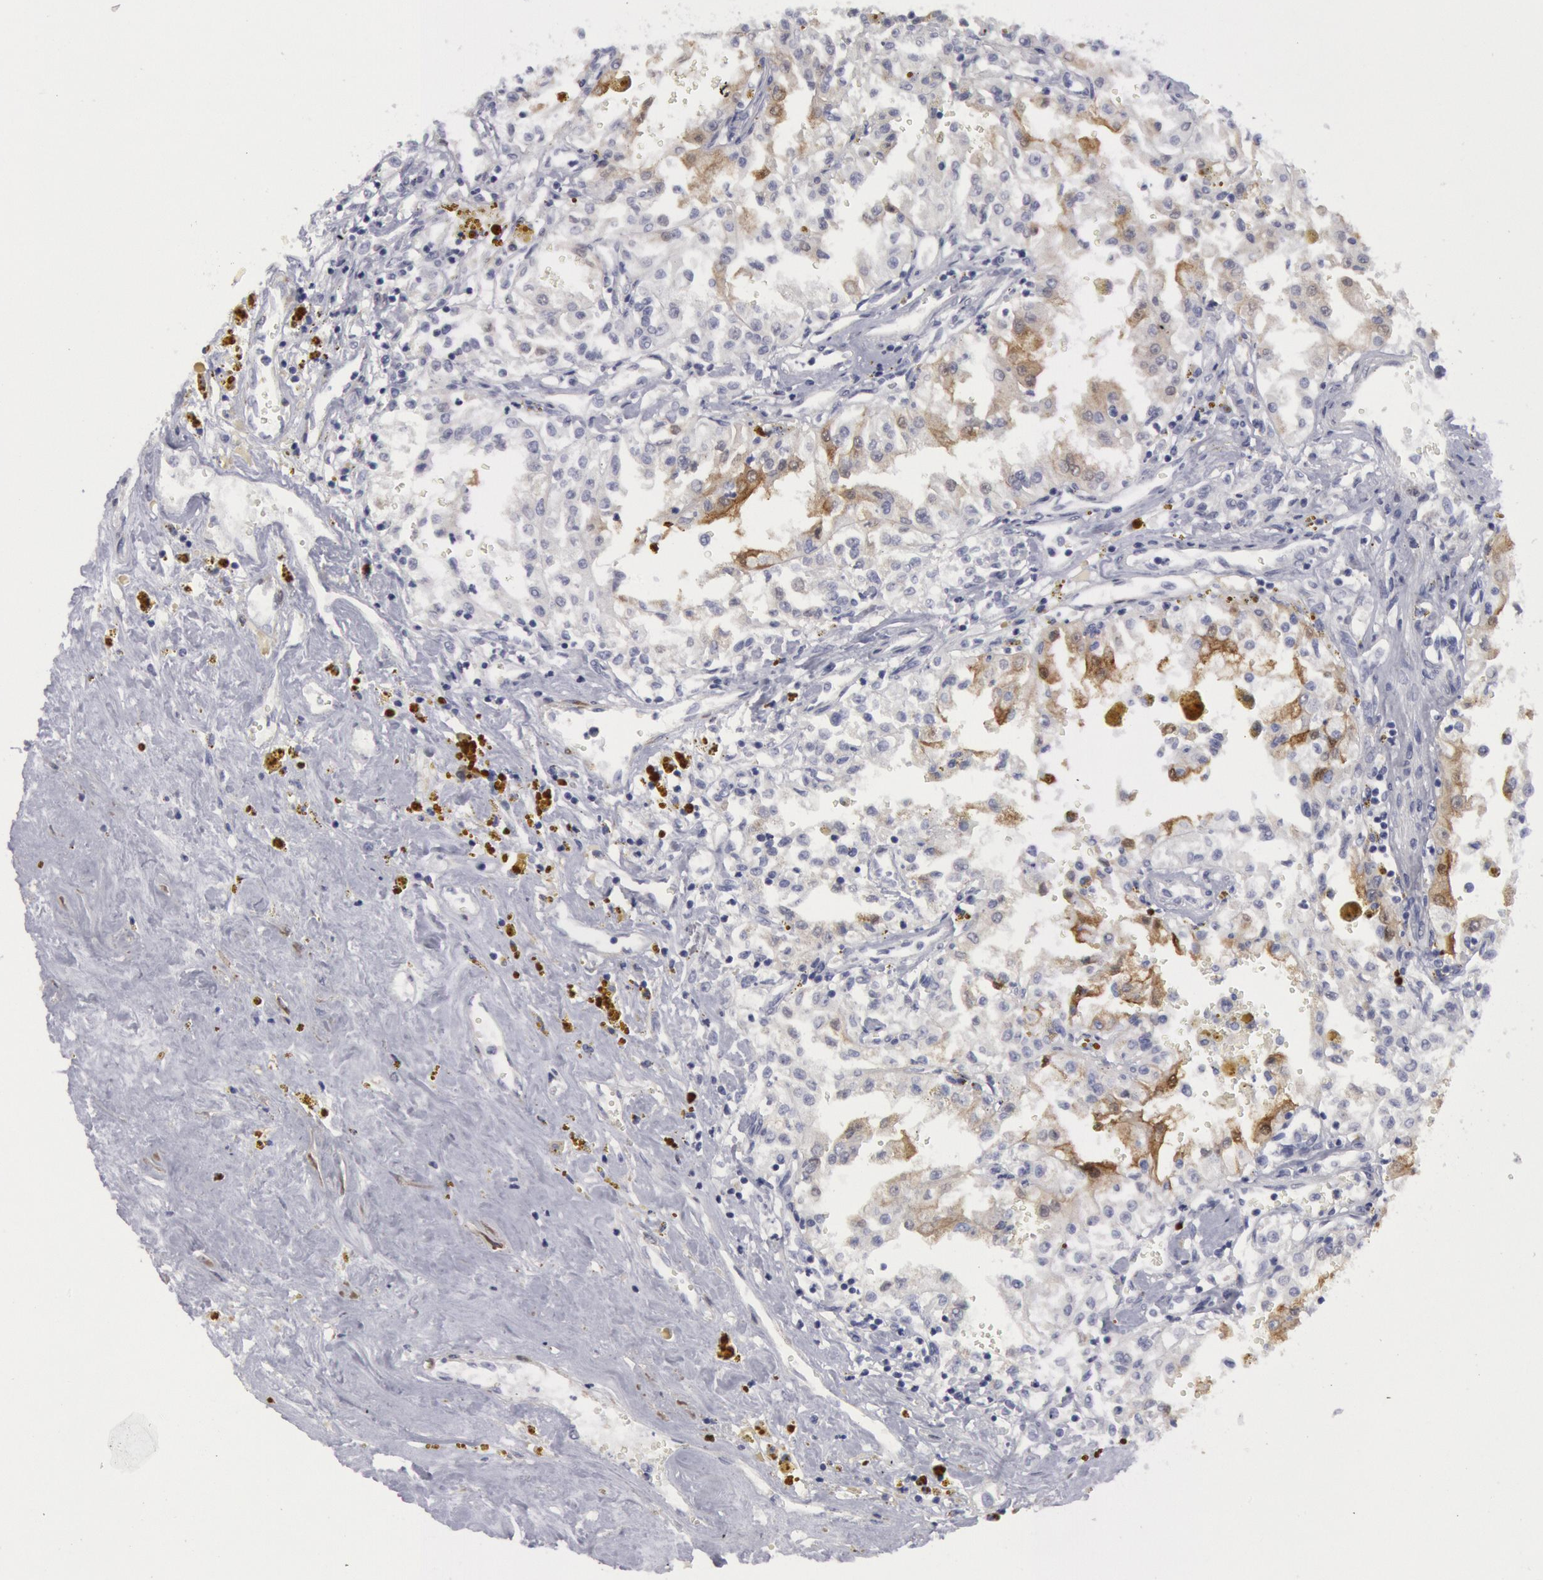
{"staining": {"intensity": "weak", "quantity": "<25%", "location": "cytoplasmic/membranous"}, "tissue": "renal cancer", "cell_type": "Tumor cells", "image_type": "cancer", "snomed": [{"axis": "morphology", "description": "Adenocarcinoma, NOS"}, {"axis": "topography", "description": "Kidney"}], "caption": "Tumor cells are negative for brown protein staining in renal cancer.", "gene": "FHL1", "patient": {"sex": "male", "age": 78}}